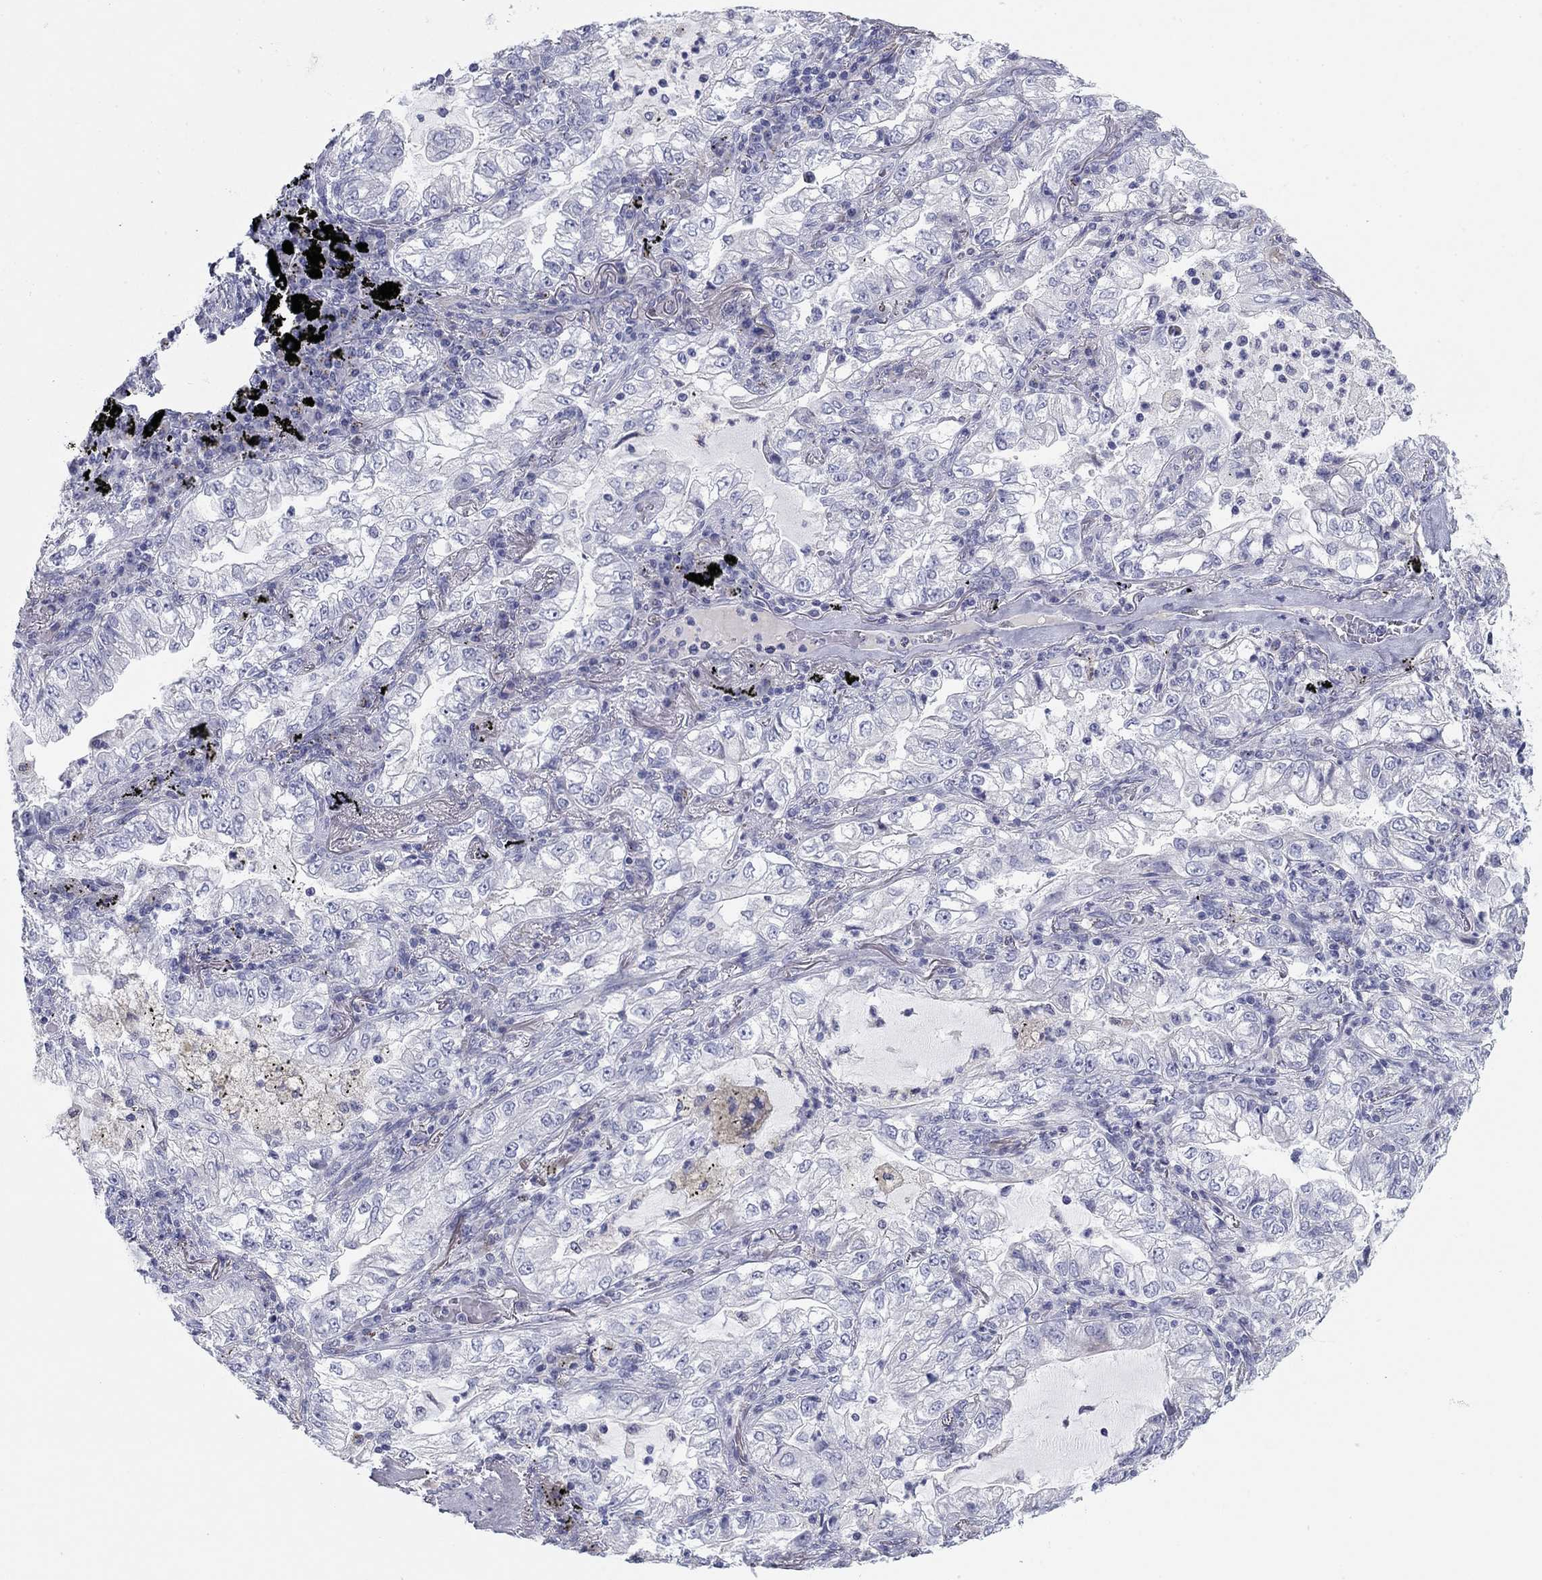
{"staining": {"intensity": "negative", "quantity": "none", "location": "none"}, "tissue": "lung cancer", "cell_type": "Tumor cells", "image_type": "cancer", "snomed": [{"axis": "morphology", "description": "Adenocarcinoma, NOS"}, {"axis": "topography", "description": "Lung"}], "caption": "Immunohistochemistry histopathology image of neoplastic tissue: lung cancer stained with DAB (3,3'-diaminobenzidine) exhibits no significant protein expression in tumor cells.", "gene": "SEPTIN3", "patient": {"sex": "female", "age": 73}}